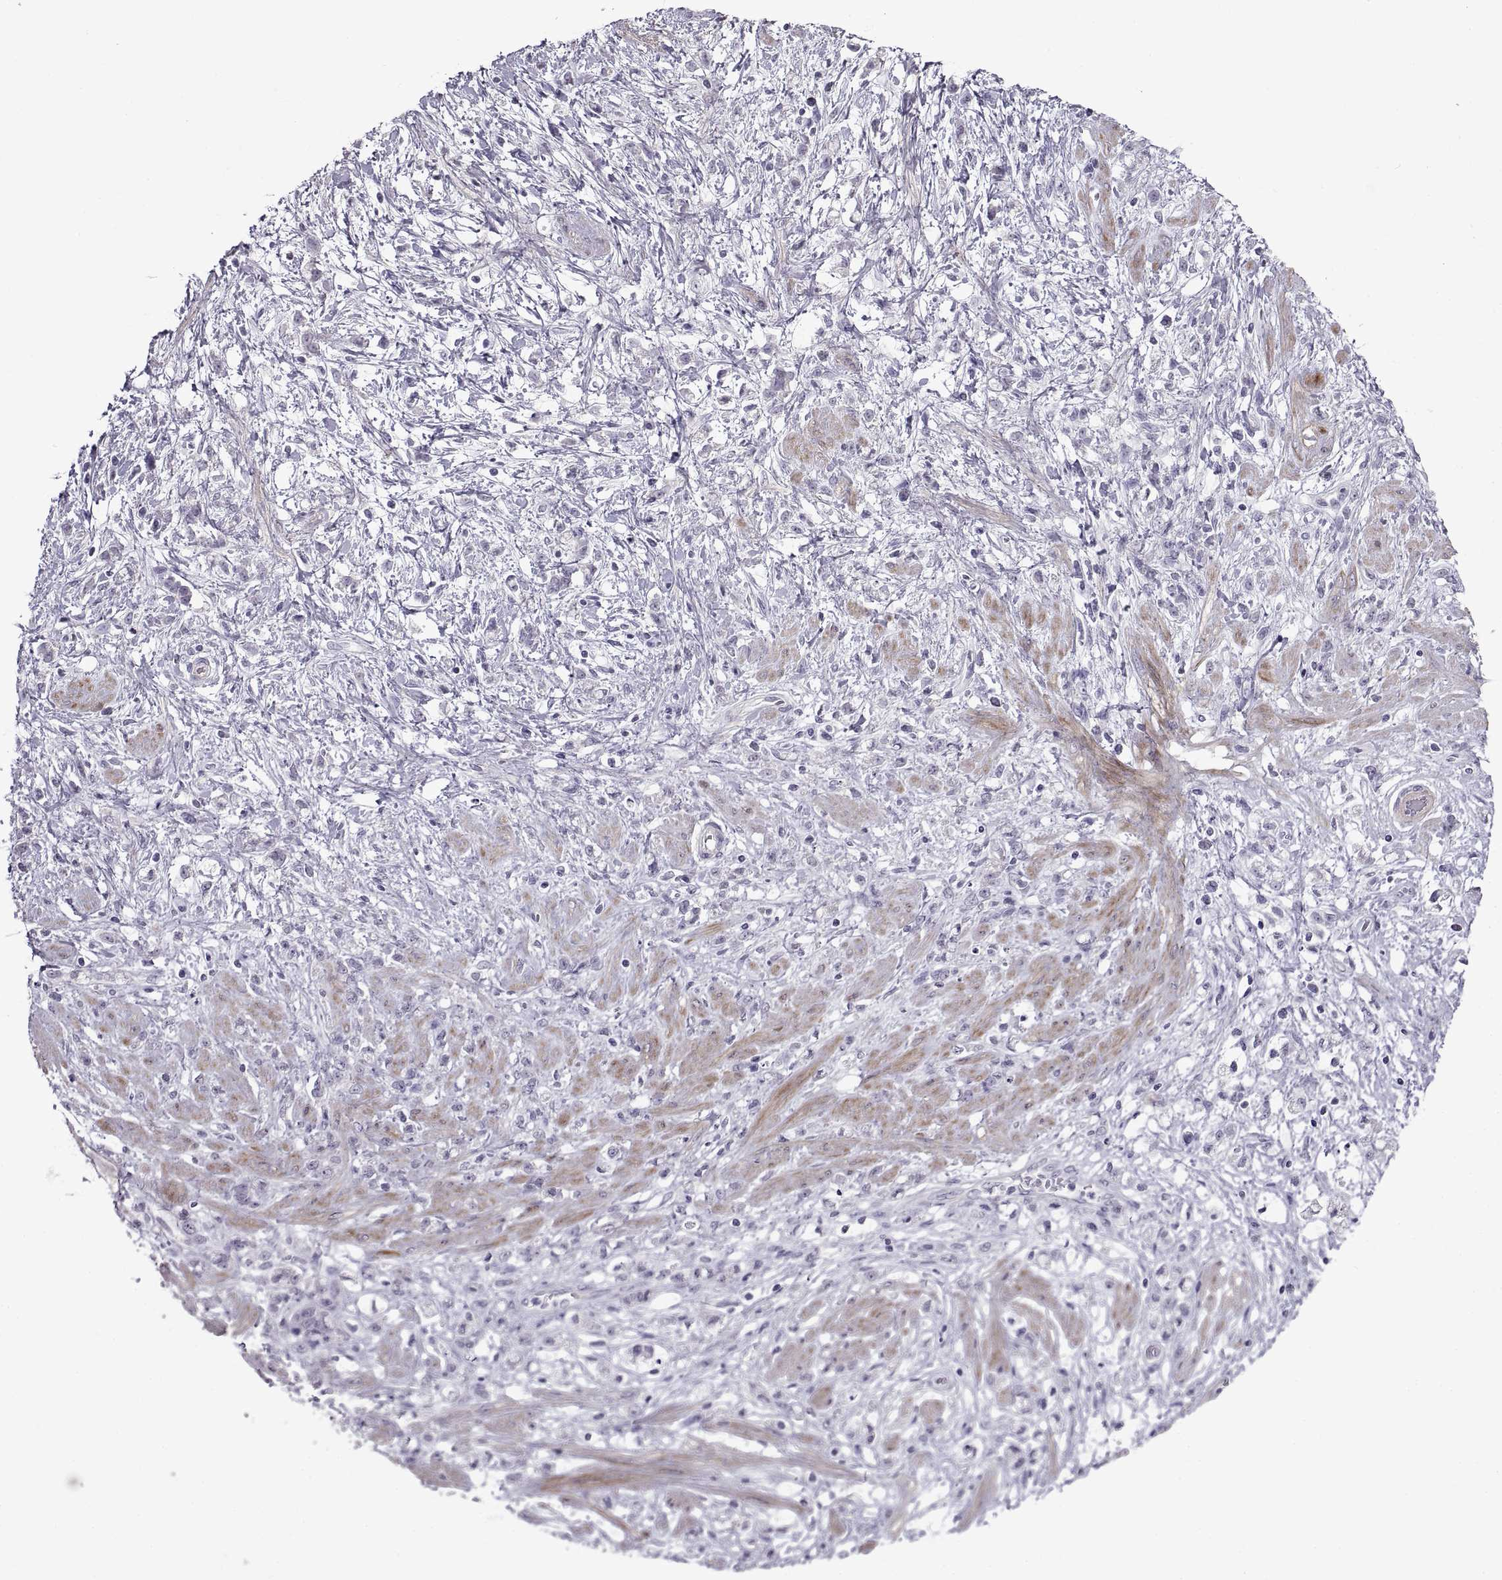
{"staining": {"intensity": "negative", "quantity": "none", "location": "none"}, "tissue": "stomach cancer", "cell_type": "Tumor cells", "image_type": "cancer", "snomed": [{"axis": "morphology", "description": "Adenocarcinoma, NOS"}, {"axis": "topography", "description": "Stomach"}], "caption": "Immunohistochemical staining of stomach adenocarcinoma reveals no significant staining in tumor cells.", "gene": "BSPH1", "patient": {"sex": "female", "age": 60}}